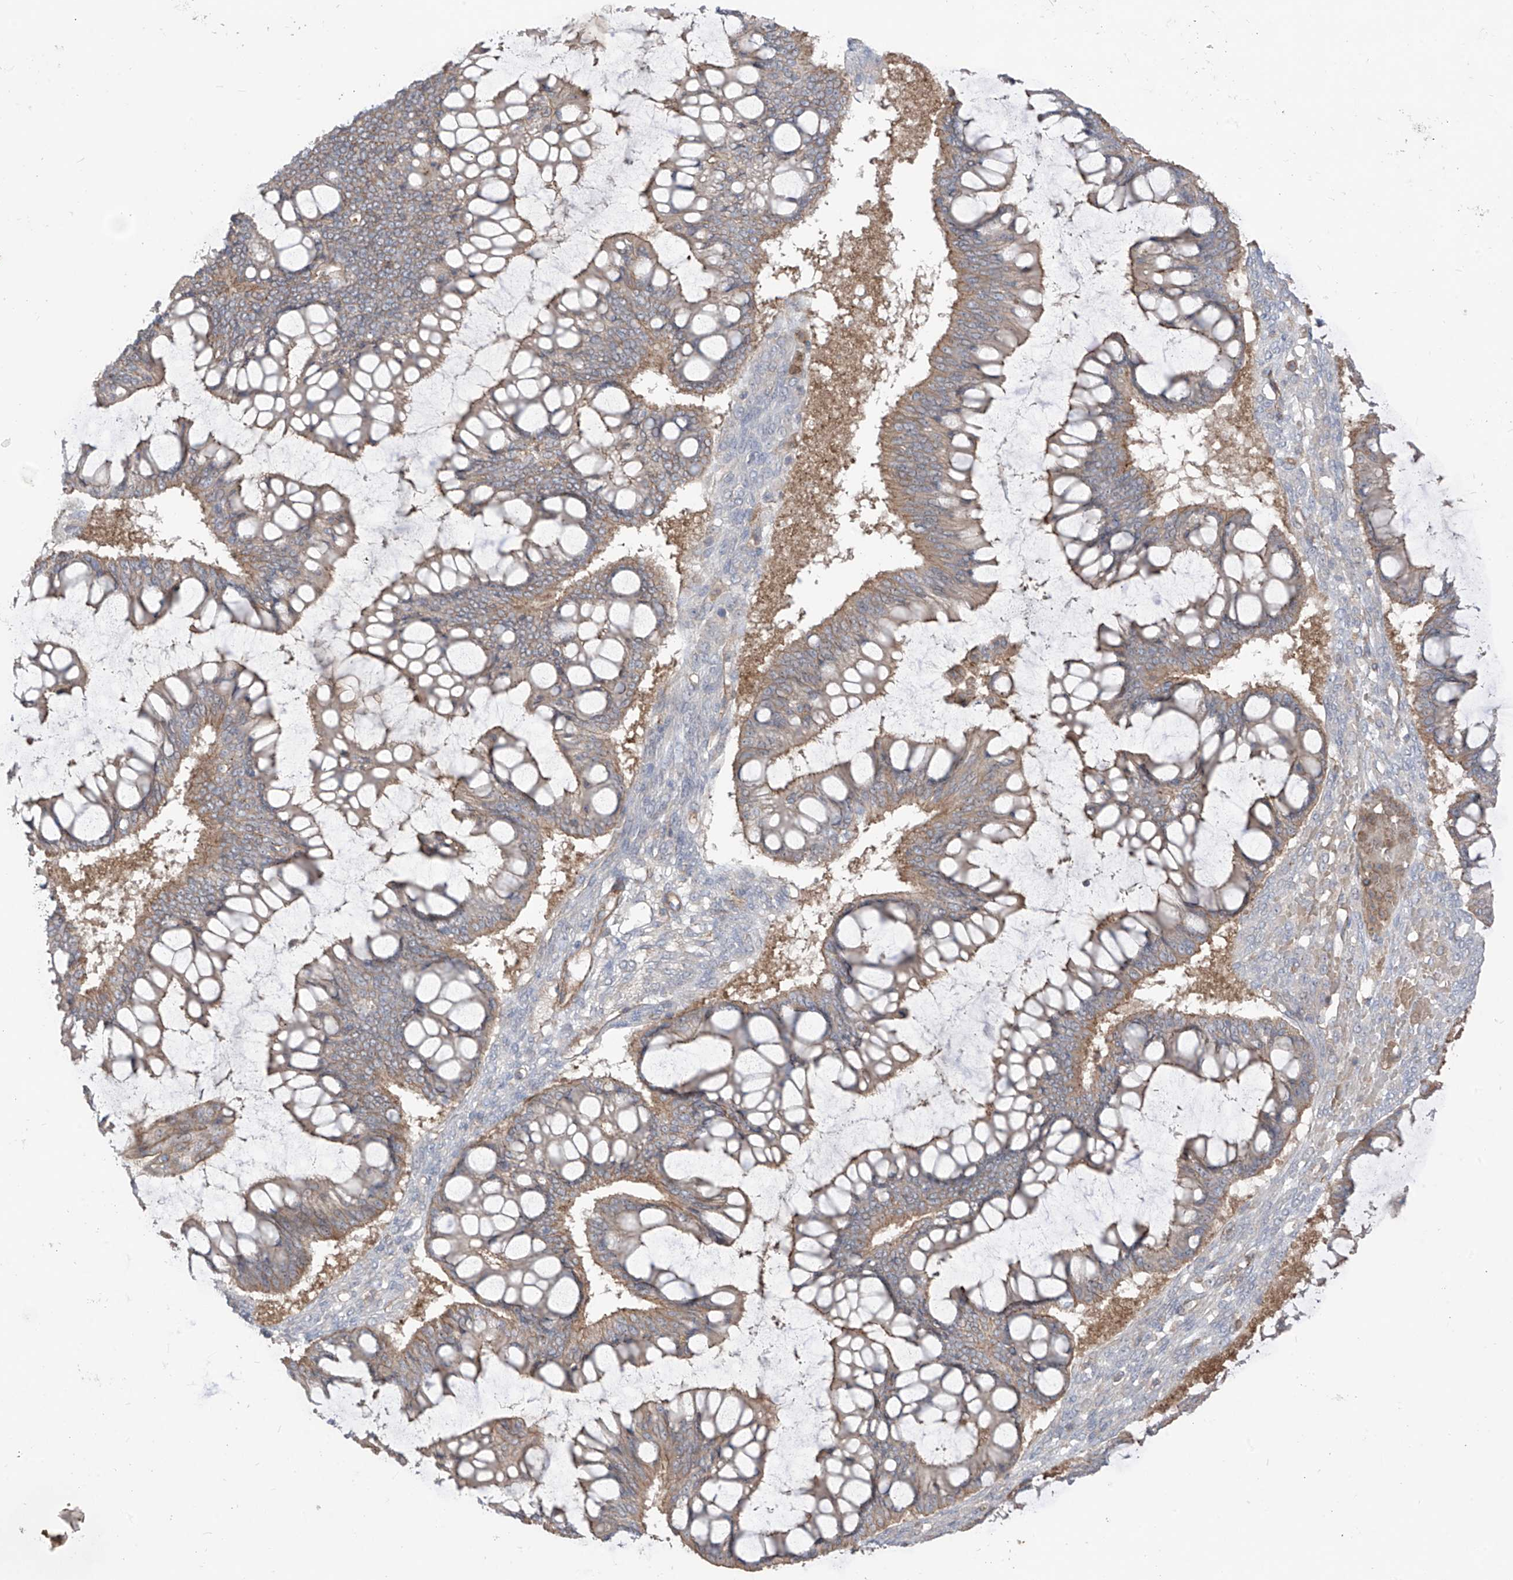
{"staining": {"intensity": "weak", "quantity": ">75%", "location": "cytoplasmic/membranous"}, "tissue": "ovarian cancer", "cell_type": "Tumor cells", "image_type": "cancer", "snomed": [{"axis": "morphology", "description": "Cystadenocarcinoma, mucinous, NOS"}, {"axis": "topography", "description": "Ovary"}], "caption": "Brown immunohistochemical staining in human ovarian mucinous cystadenocarcinoma demonstrates weak cytoplasmic/membranous staining in about >75% of tumor cells. The protein of interest is stained brown, and the nuclei are stained in blue (DAB IHC with brightfield microscopy, high magnification).", "gene": "TRMU", "patient": {"sex": "female", "age": 73}}